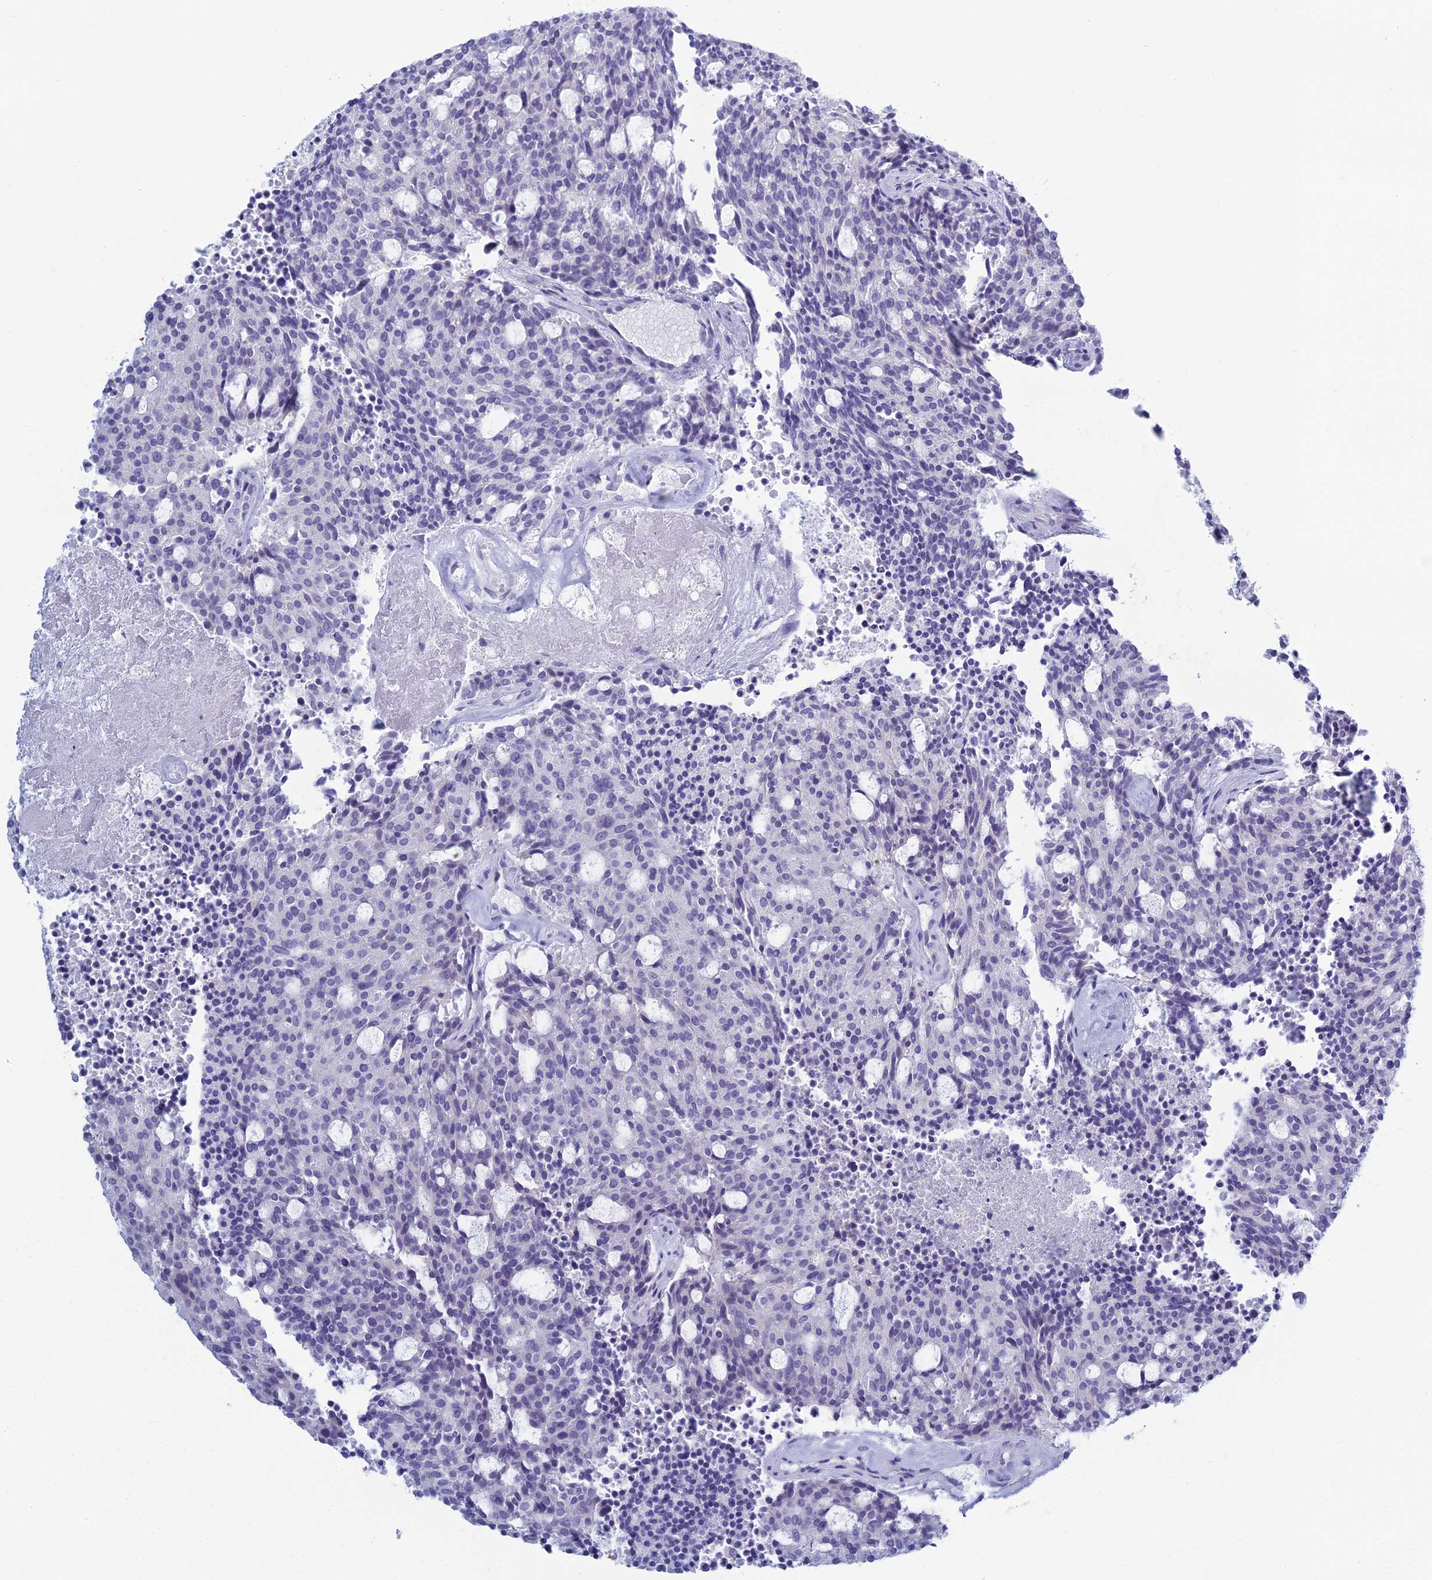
{"staining": {"intensity": "negative", "quantity": "none", "location": "none"}, "tissue": "carcinoid", "cell_type": "Tumor cells", "image_type": "cancer", "snomed": [{"axis": "morphology", "description": "Carcinoid, malignant, NOS"}, {"axis": "topography", "description": "Pancreas"}], "caption": "Human carcinoid (malignant) stained for a protein using immunohistochemistry (IHC) exhibits no expression in tumor cells.", "gene": "MUC13", "patient": {"sex": "female", "age": 54}}